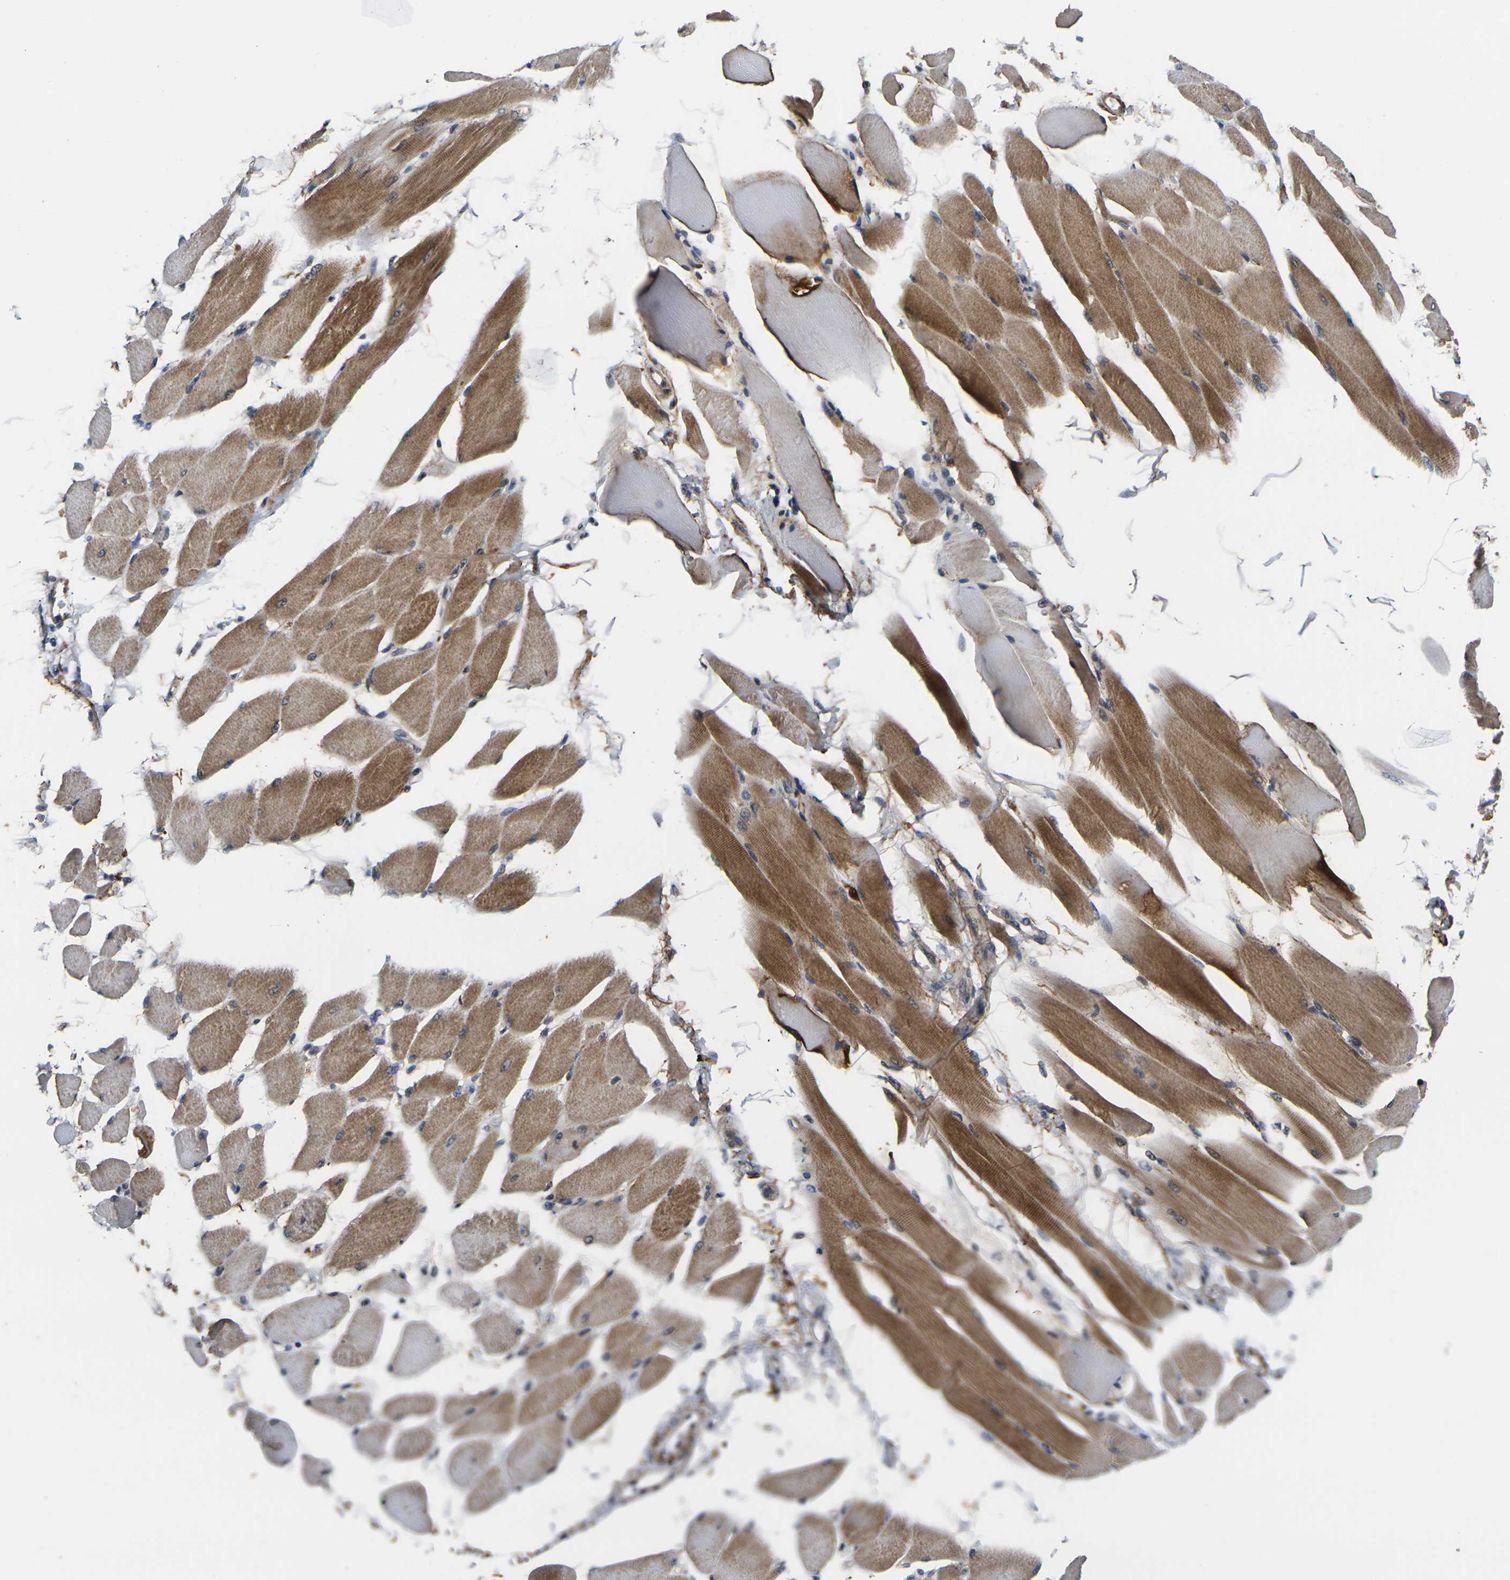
{"staining": {"intensity": "moderate", "quantity": ">75%", "location": "cytoplasmic/membranous"}, "tissue": "skeletal muscle", "cell_type": "Myocytes", "image_type": "normal", "snomed": [{"axis": "morphology", "description": "Normal tissue, NOS"}, {"axis": "topography", "description": "Skeletal muscle"}, {"axis": "topography", "description": "Peripheral nerve tissue"}], "caption": "Immunohistochemistry (DAB) staining of unremarkable human skeletal muscle exhibits moderate cytoplasmic/membranous protein staining in approximately >75% of myocytes.", "gene": "RBM7", "patient": {"sex": "female", "age": 84}}